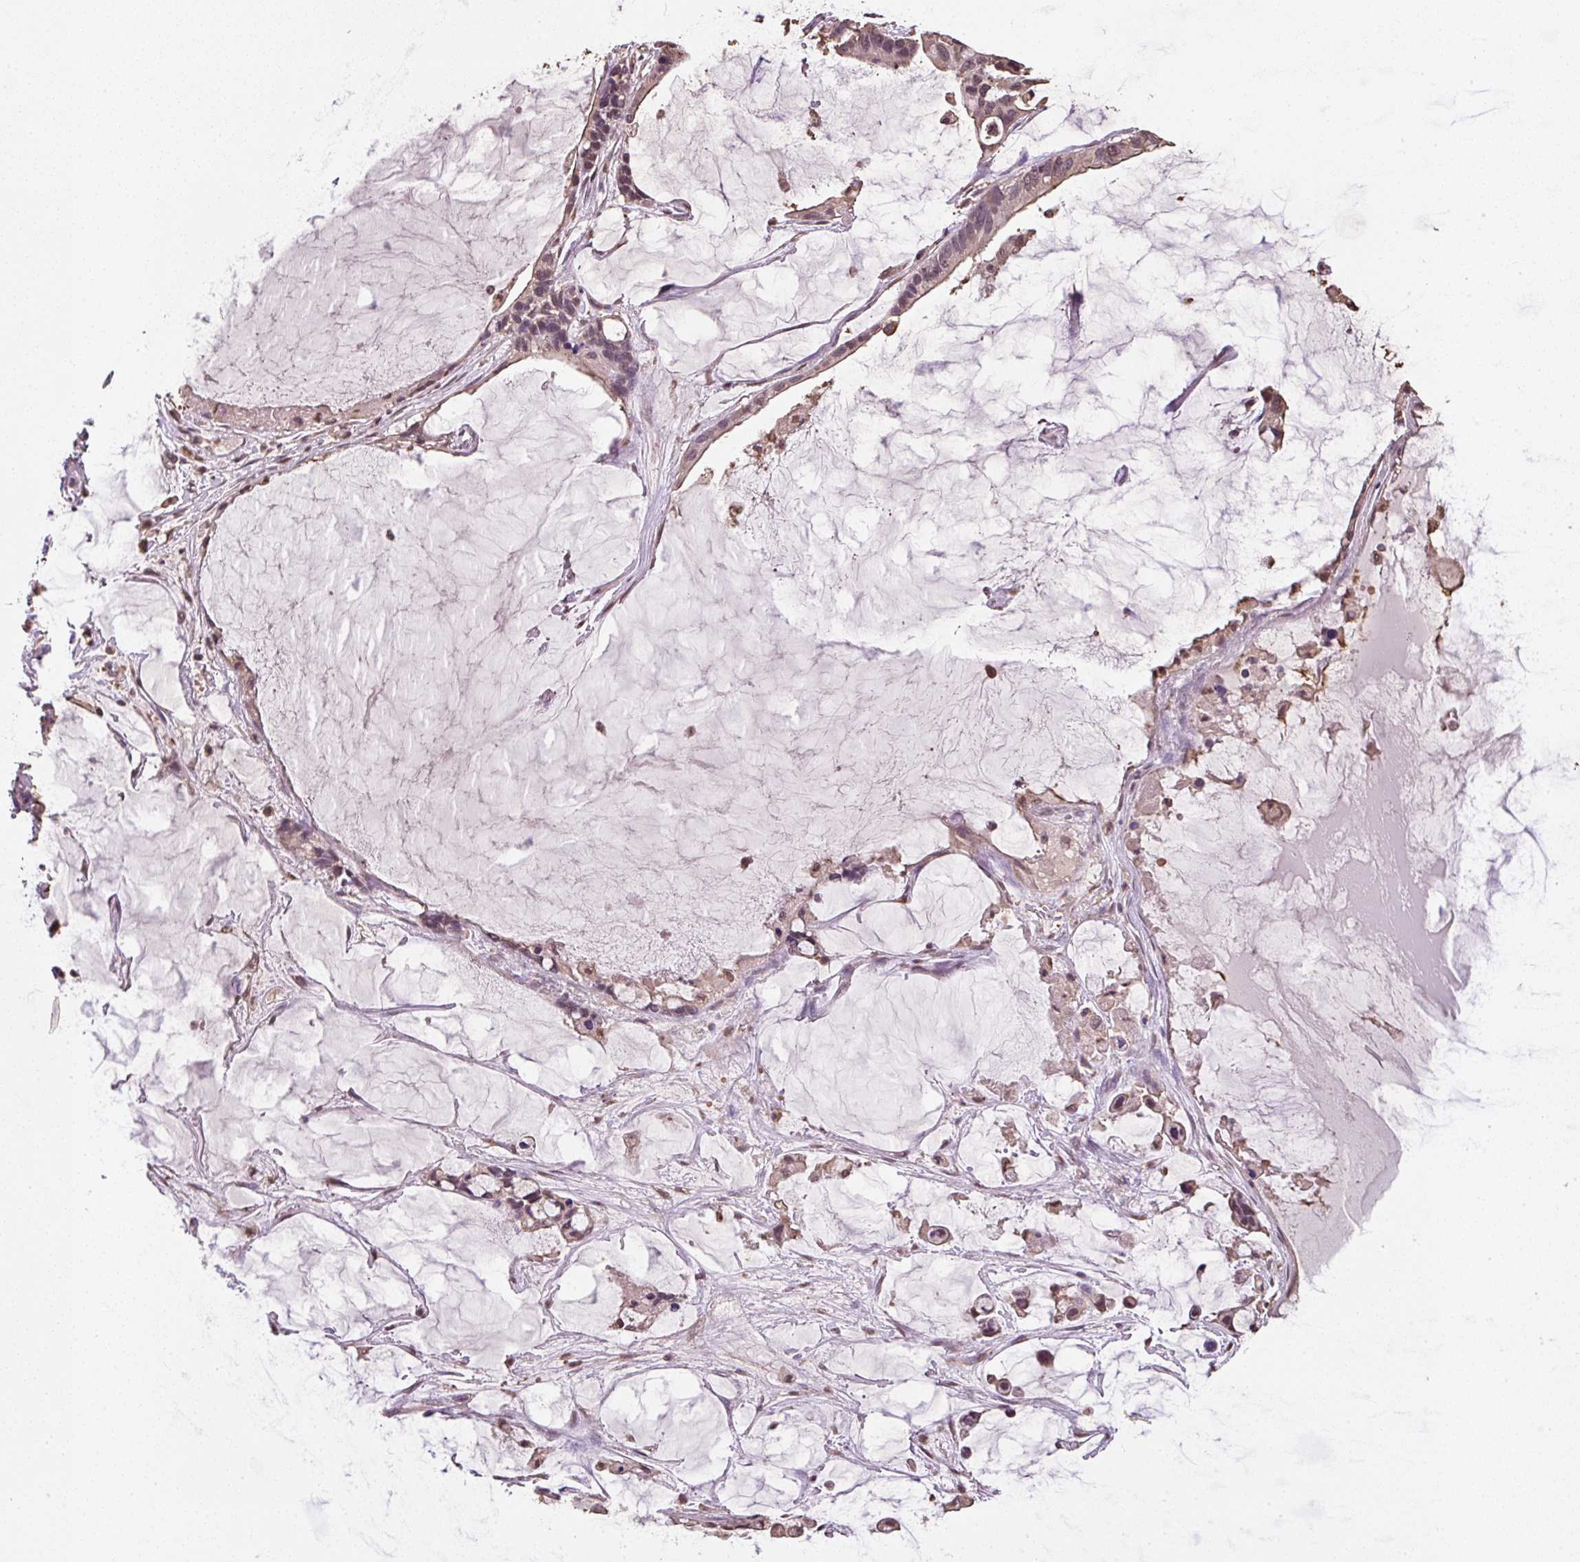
{"staining": {"intensity": "weak", "quantity": ">75%", "location": "nuclear"}, "tissue": "ovarian cancer", "cell_type": "Tumor cells", "image_type": "cancer", "snomed": [{"axis": "morphology", "description": "Cystadenocarcinoma, mucinous, NOS"}, {"axis": "topography", "description": "Ovary"}], "caption": "Immunohistochemistry (DAB) staining of ovarian cancer shows weak nuclear protein positivity in approximately >75% of tumor cells.", "gene": "TMEM170B", "patient": {"sex": "female", "age": 63}}